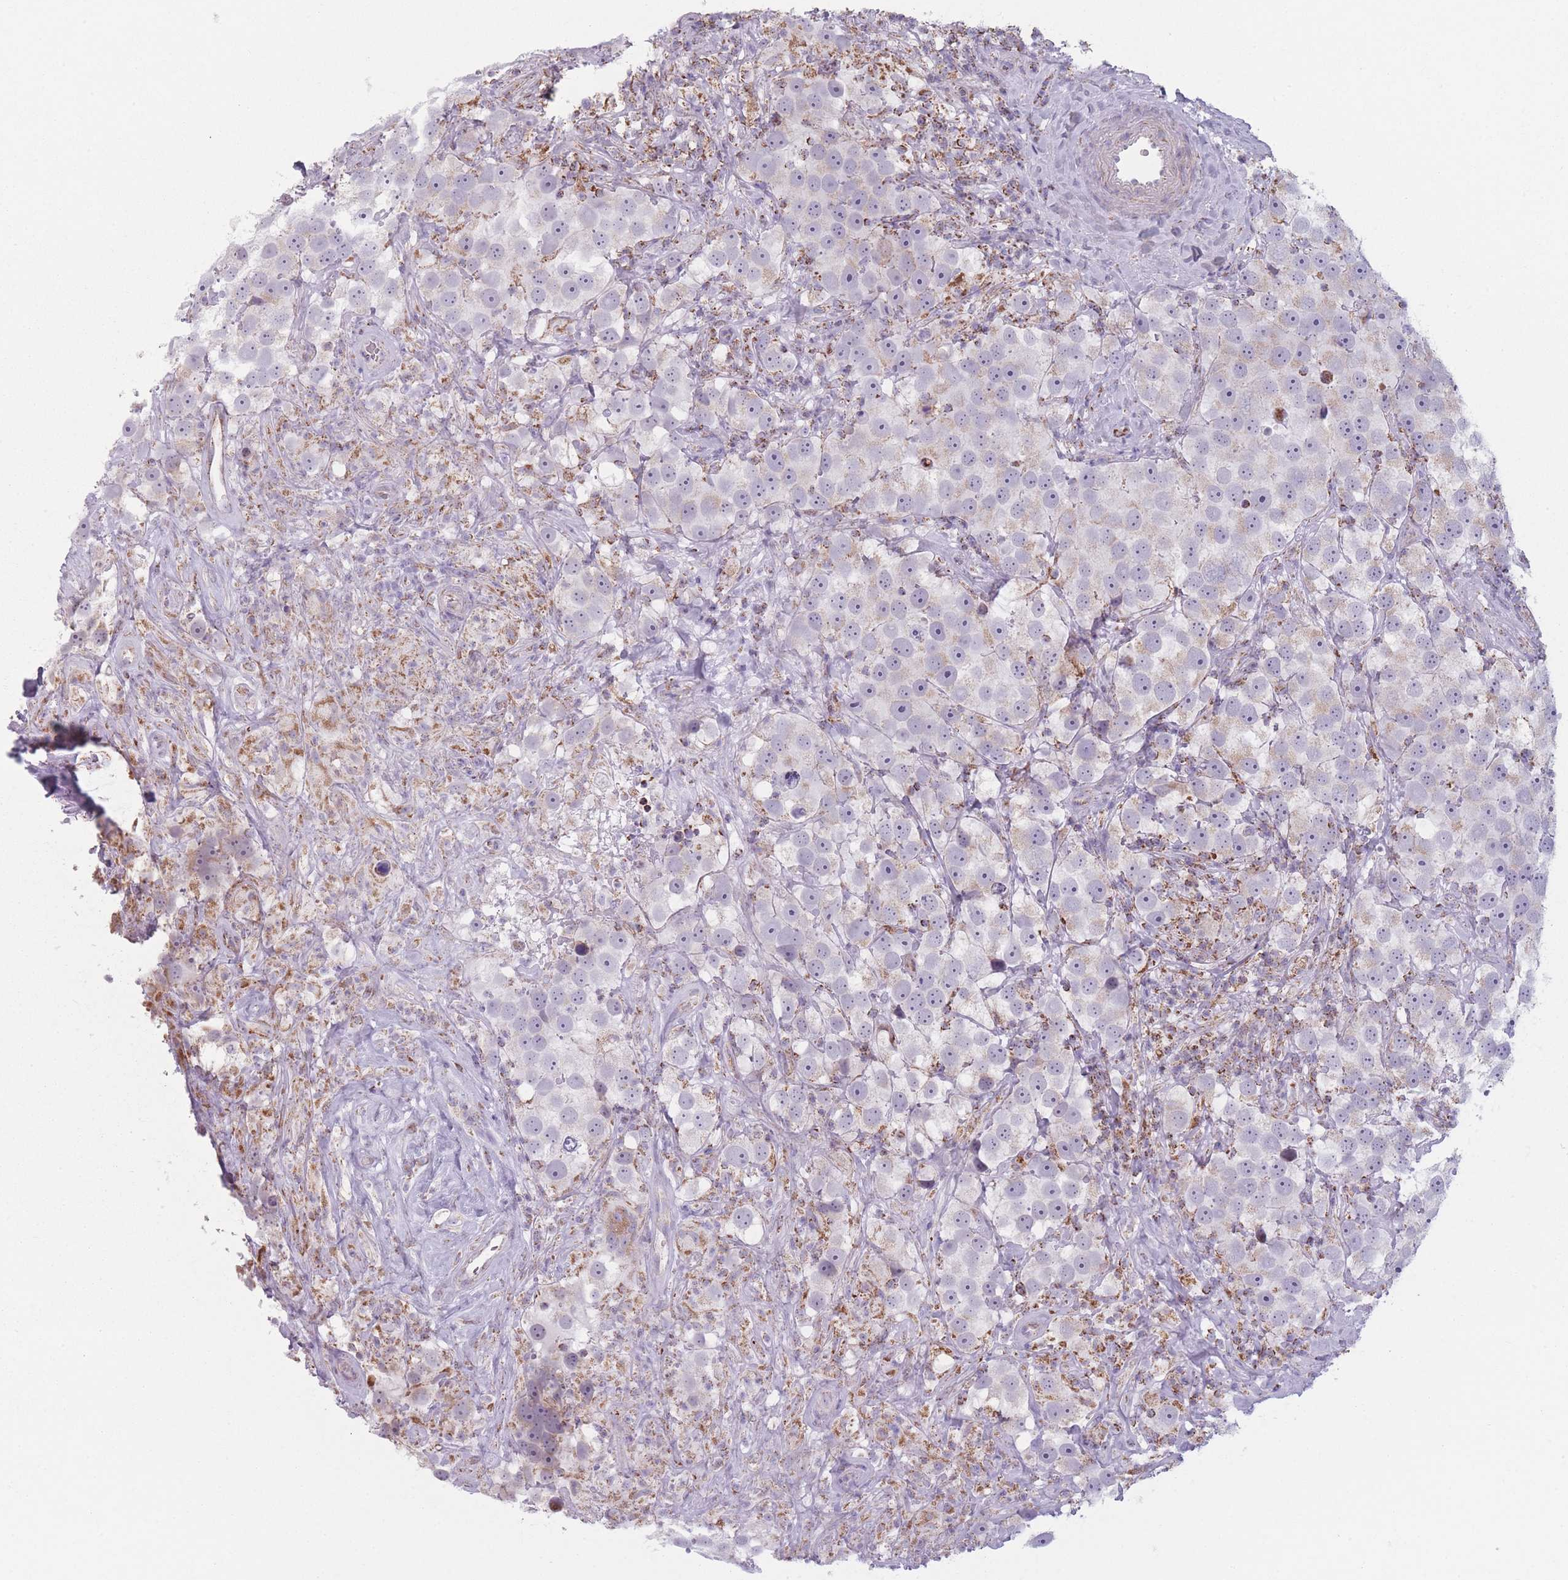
{"staining": {"intensity": "weak", "quantity": "<25%", "location": "cytoplasmic/membranous"}, "tissue": "testis cancer", "cell_type": "Tumor cells", "image_type": "cancer", "snomed": [{"axis": "morphology", "description": "Seminoma, NOS"}, {"axis": "topography", "description": "Testis"}], "caption": "The histopathology image displays no staining of tumor cells in testis cancer (seminoma). (Immunohistochemistry, brightfield microscopy, high magnification).", "gene": "DCHS1", "patient": {"sex": "male", "age": 49}}